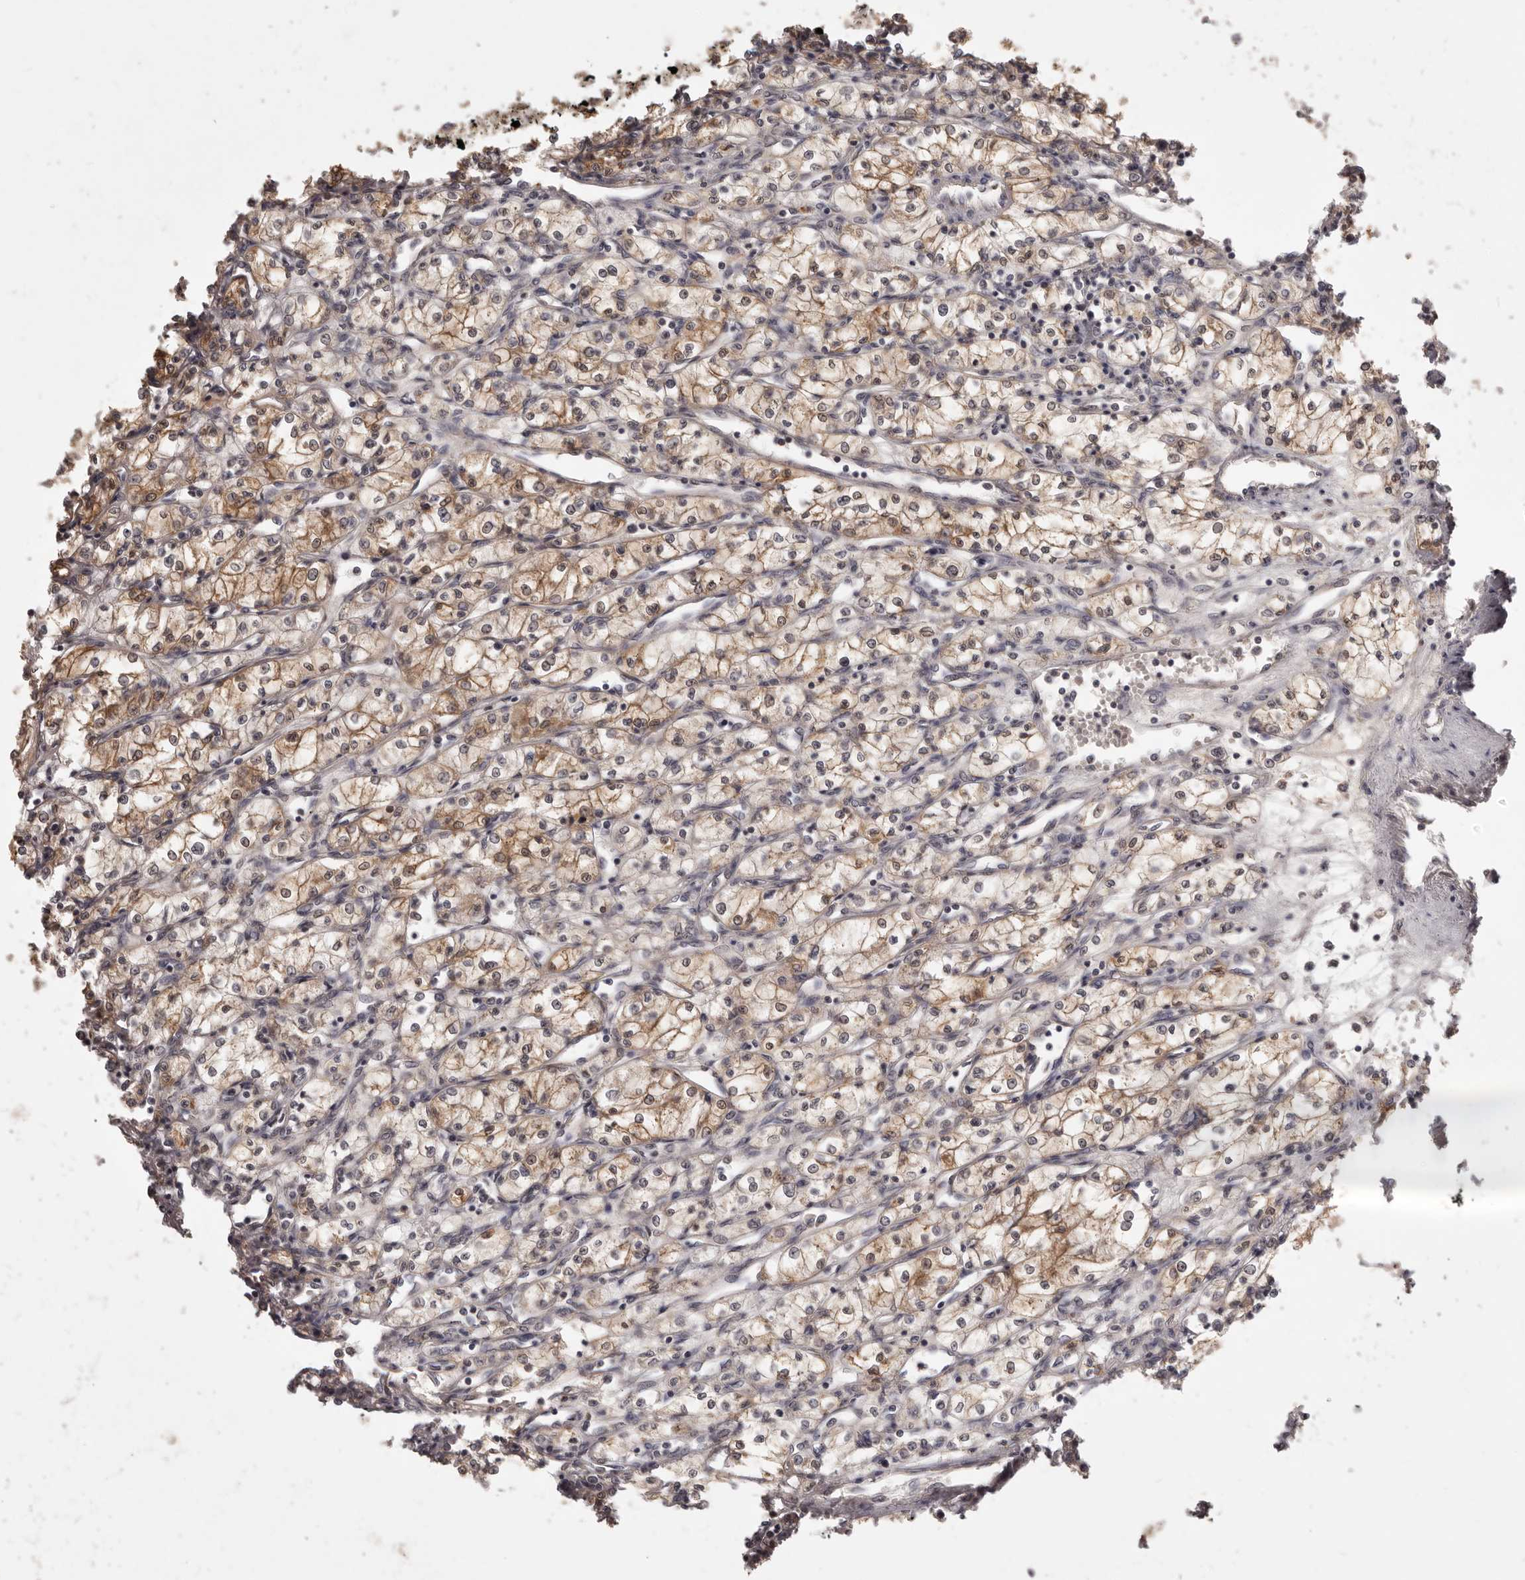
{"staining": {"intensity": "moderate", "quantity": ">75%", "location": "cytoplasmic/membranous"}, "tissue": "renal cancer", "cell_type": "Tumor cells", "image_type": "cancer", "snomed": [{"axis": "morphology", "description": "Adenocarcinoma, NOS"}, {"axis": "topography", "description": "Kidney"}], "caption": "Protein staining exhibits moderate cytoplasmic/membranous staining in approximately >75% of tumor cells in adenocarcinoma (renal). Using DAB (3,3'-diaminobenzidine) (brown) and hematoxylin (blue) stains, captured at high magnification using brightfield microscopy.", "gene": "TSPAN13", "patient": {"sex": "male", "age": 59}}